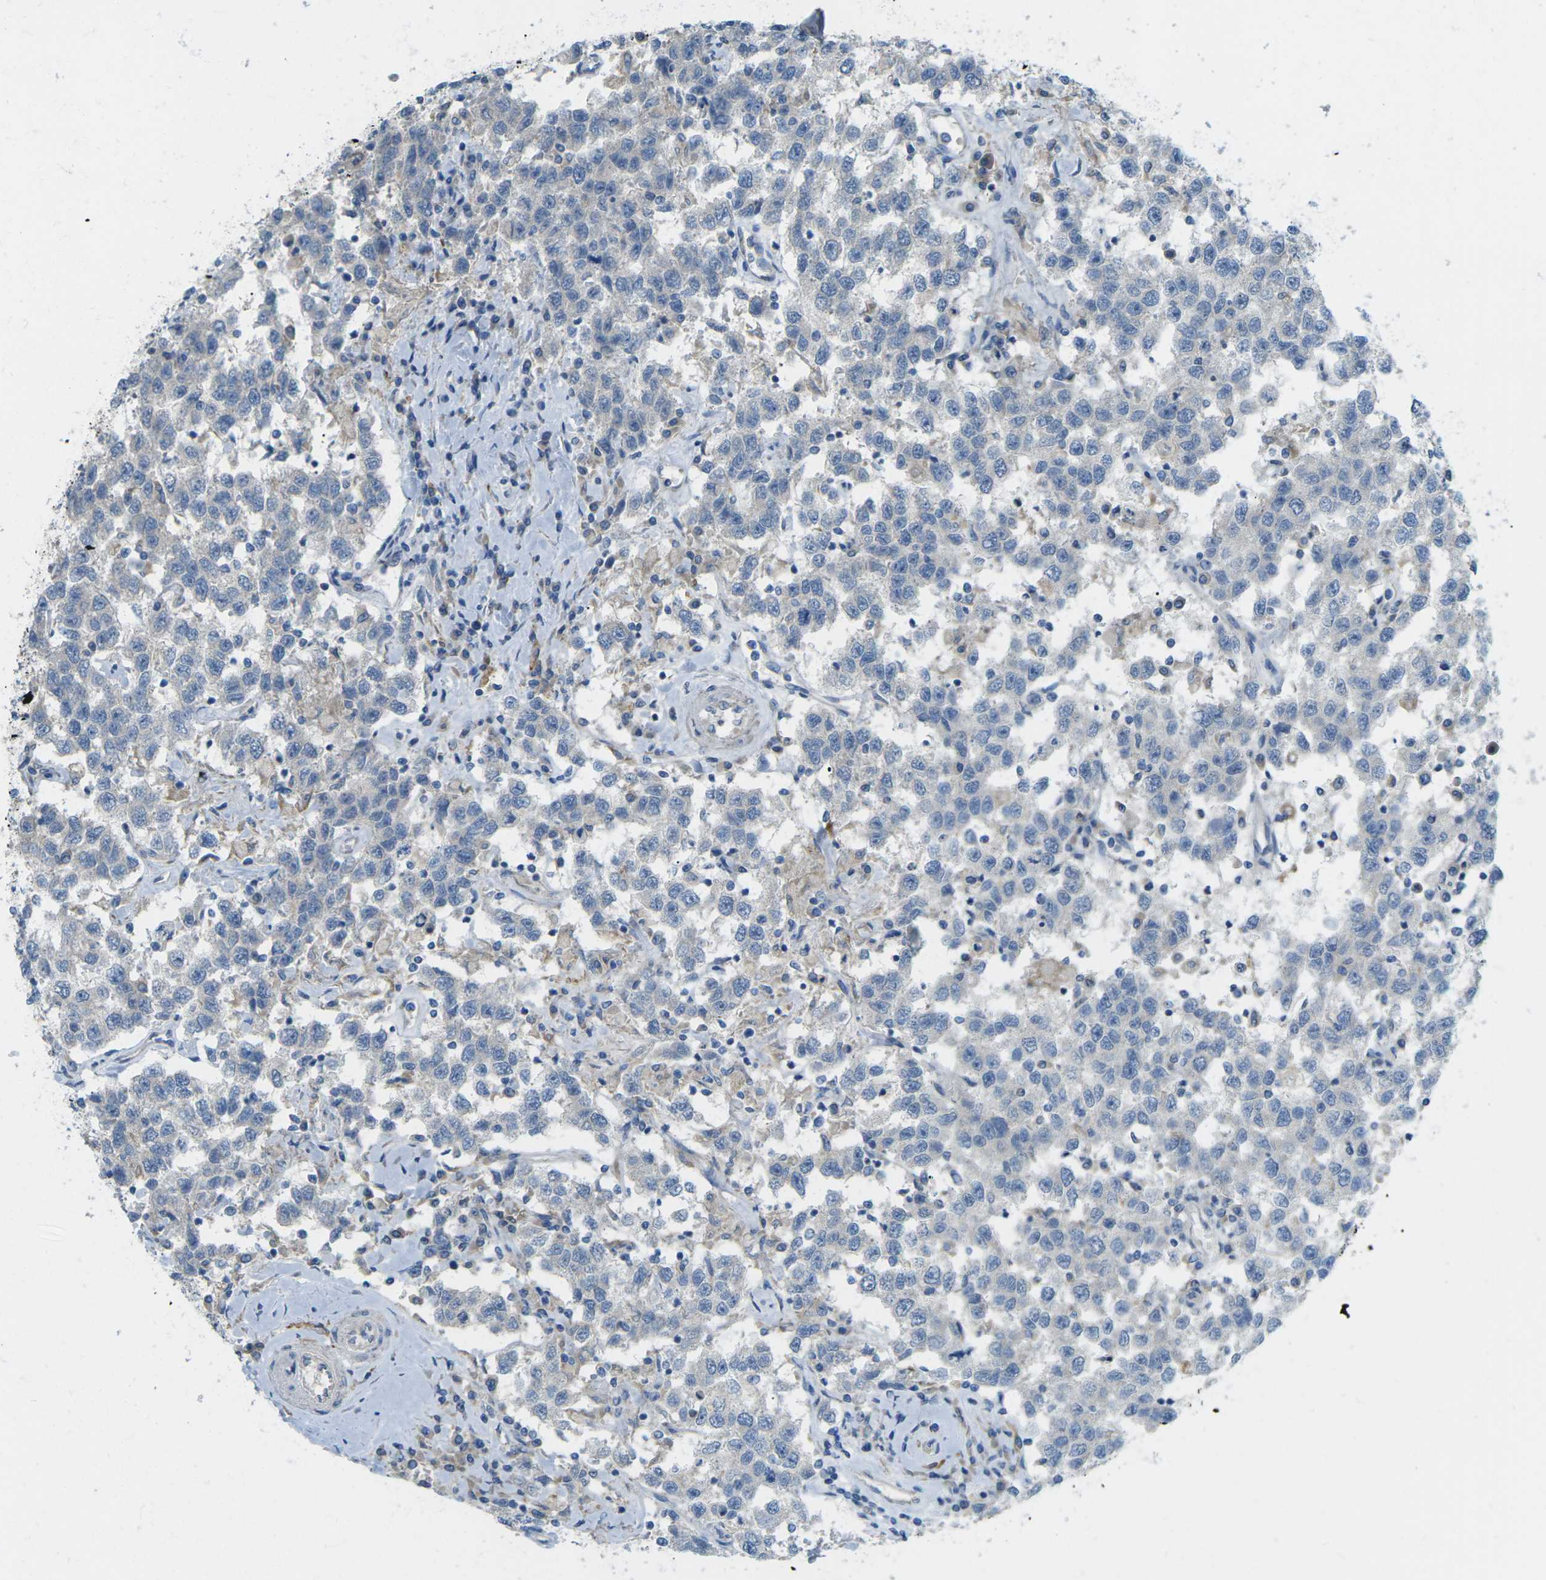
{"staining": {"intensity": "negative", "quantity": "none", "location": "none"}, "tissue": "testis cancer", "cell_type": "Tumor cells", "image_type": "cancer", "snomed": [{"axis": "morphology", "description": "Seminoma, NOS"}, {"axis": "topography", "description": "Testis"}], "caption": "An immunohistochemistry photomicrograph of seminoma (testis) is shown. There is no staining in tumor cells of seminoma (testis). (DAB IHC with hematoxylin counter stain).", "gene": "MYLK4", "patient": {"sex": "male", "age": 41}}